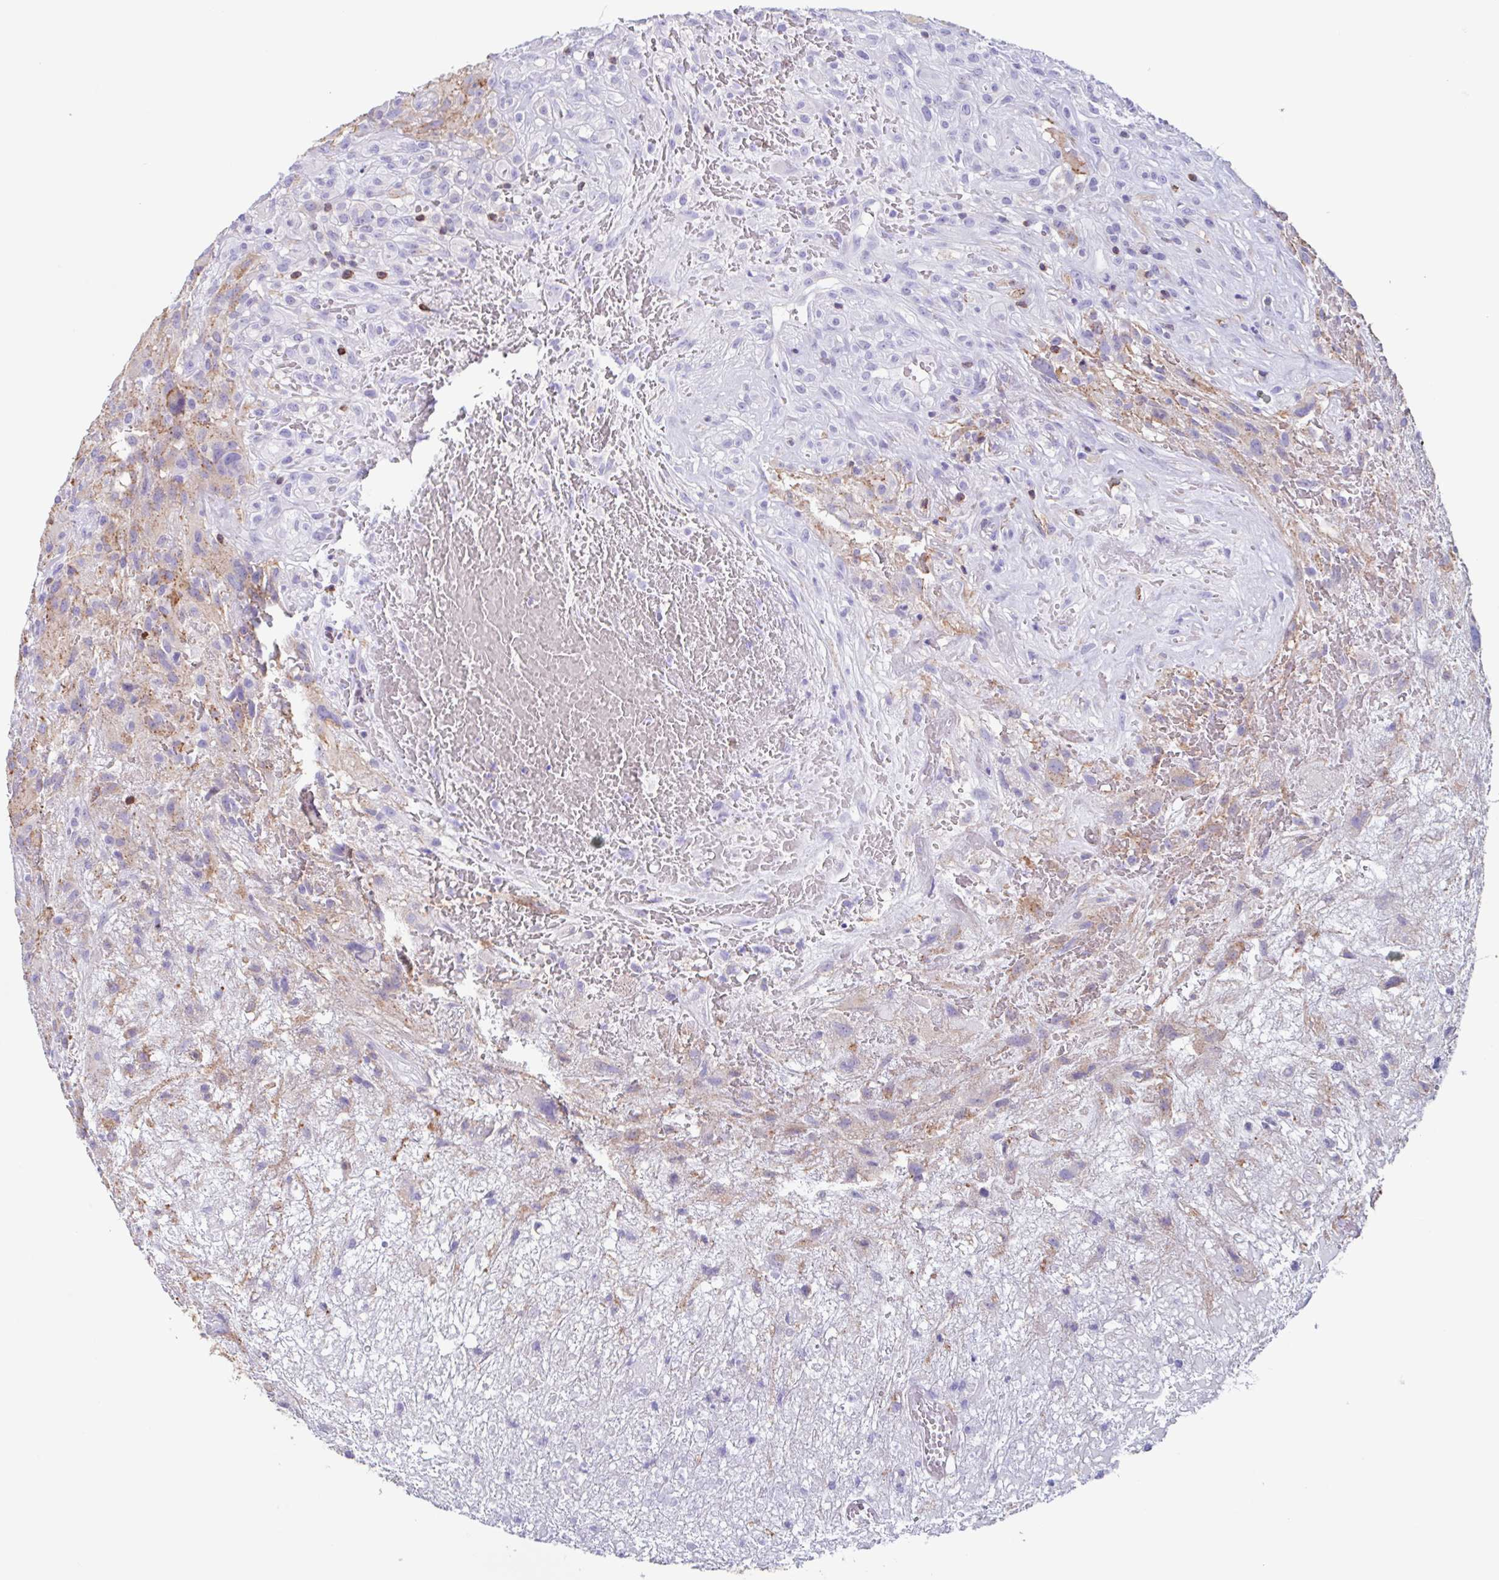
{"staining": {"intensity": "negative", "quantity": "none", "location": "none"}, "tissue": "glioma", "cell_type": "Tumor cells", "image_type": "cancer", "snomed": [{"axis": "morphology", "description": "Glioma, malignant, High grade"}, {"axis": "topography", "description": "Brain"}], "caption": "Immunohistochemical staining of human high-grade glioma (malignant) exhibits no significant expression in tumor cells. The staining was performed using DAB (3,3'-diaminobenzidine) to visualize the protein expression in brown, while the nuclei were stained in blue with hematoxylin (Magnification: 20x).", "gene": "TPD52", "patient": {"sex": "male", "age": 46}}